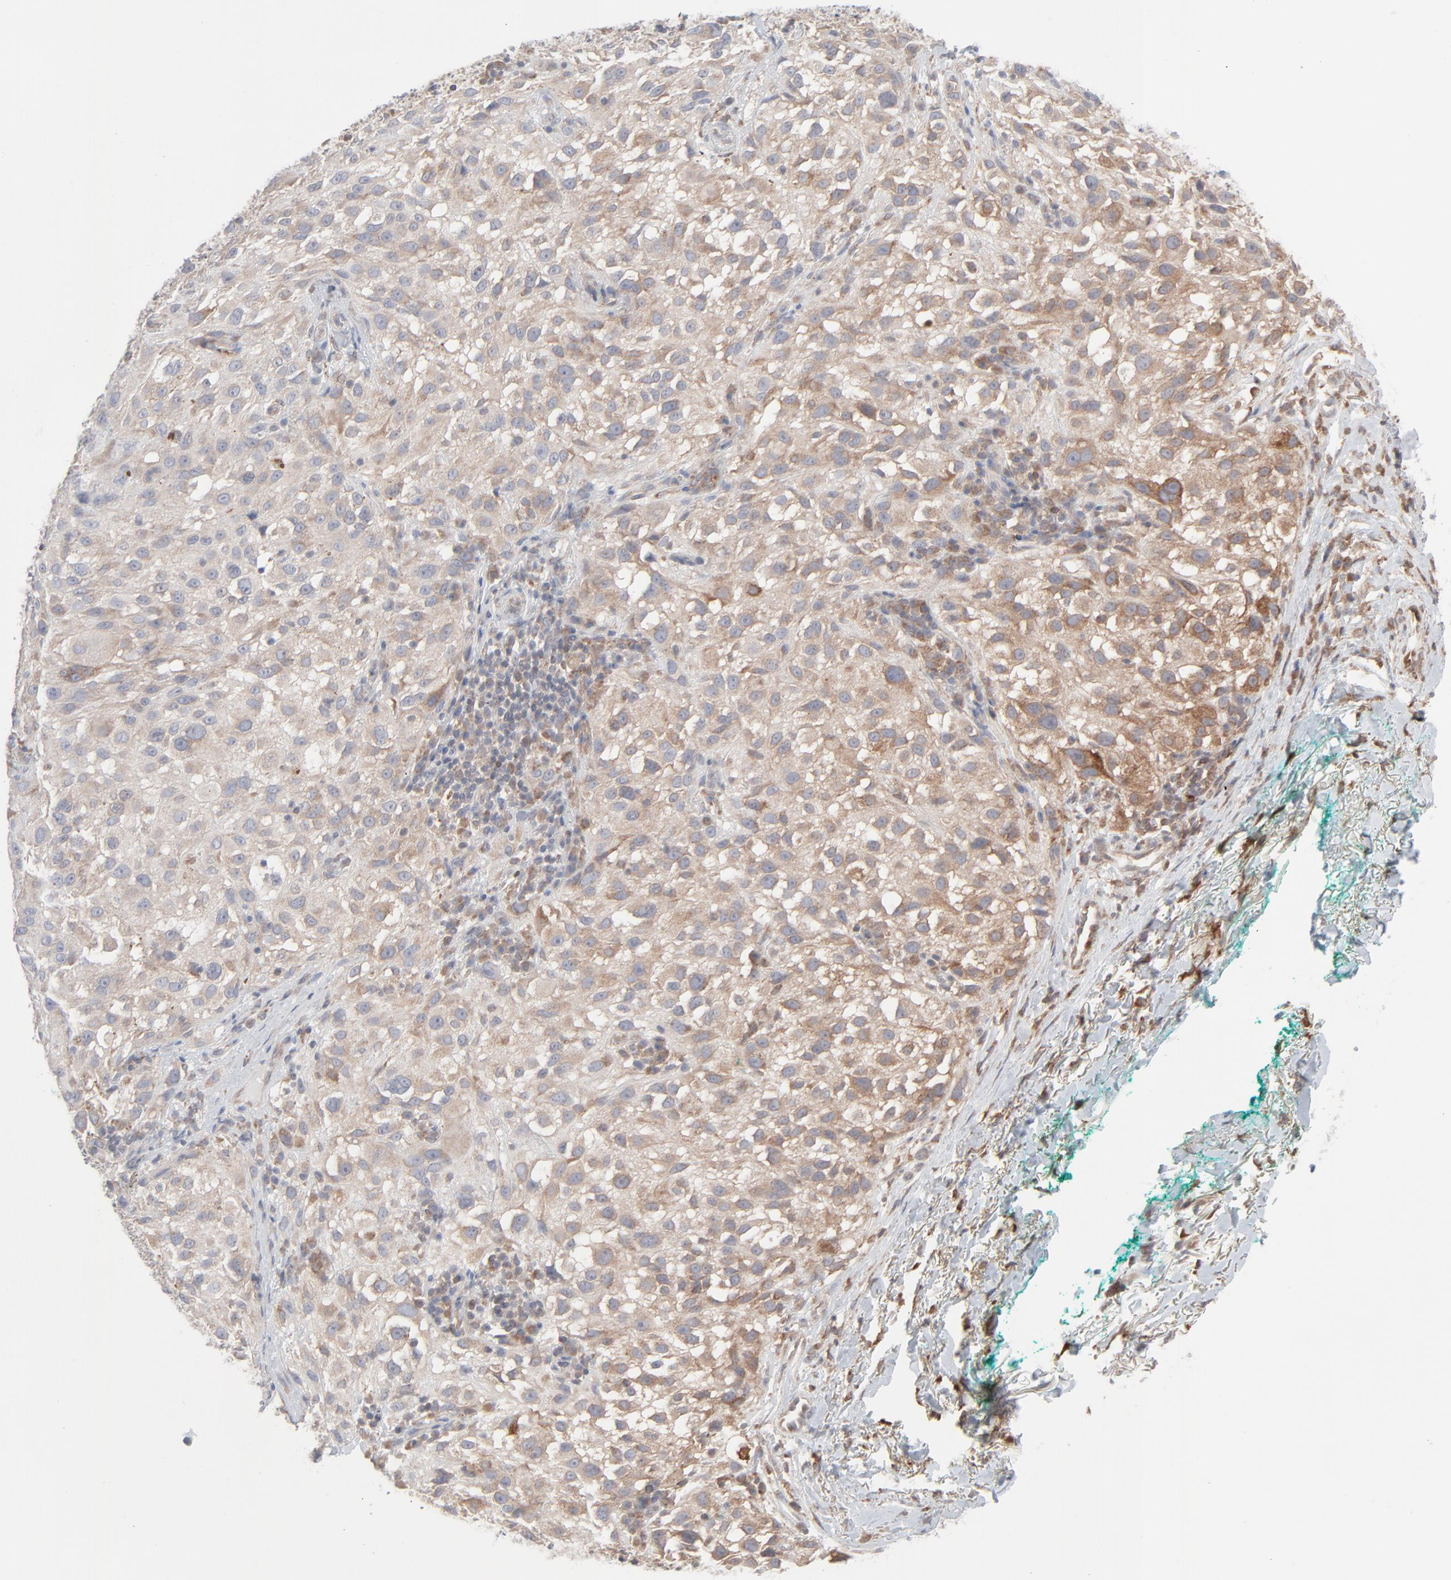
{"staining": {"intensity": "weak", "quantity": ">75%", "location": "cytoplasmic/membranous"}, "tissue": "melanoma", "cell_type": "Tumor cells", "image_type": "cancer", "snomed": [{"axis": "morphology", "description": "Necrosis, NOS"}, {"axis": "morphology", "description": "Malignant melanoma, NOS"}, {"axis": "topography", "description": "Skin"}], "caption": "Weak cytoplasmic/membranous staining is present in approximately >75% of tumor cells in melanoma.", "gene": "KDSR", "patient": {"sex": "female", "age": 87}}